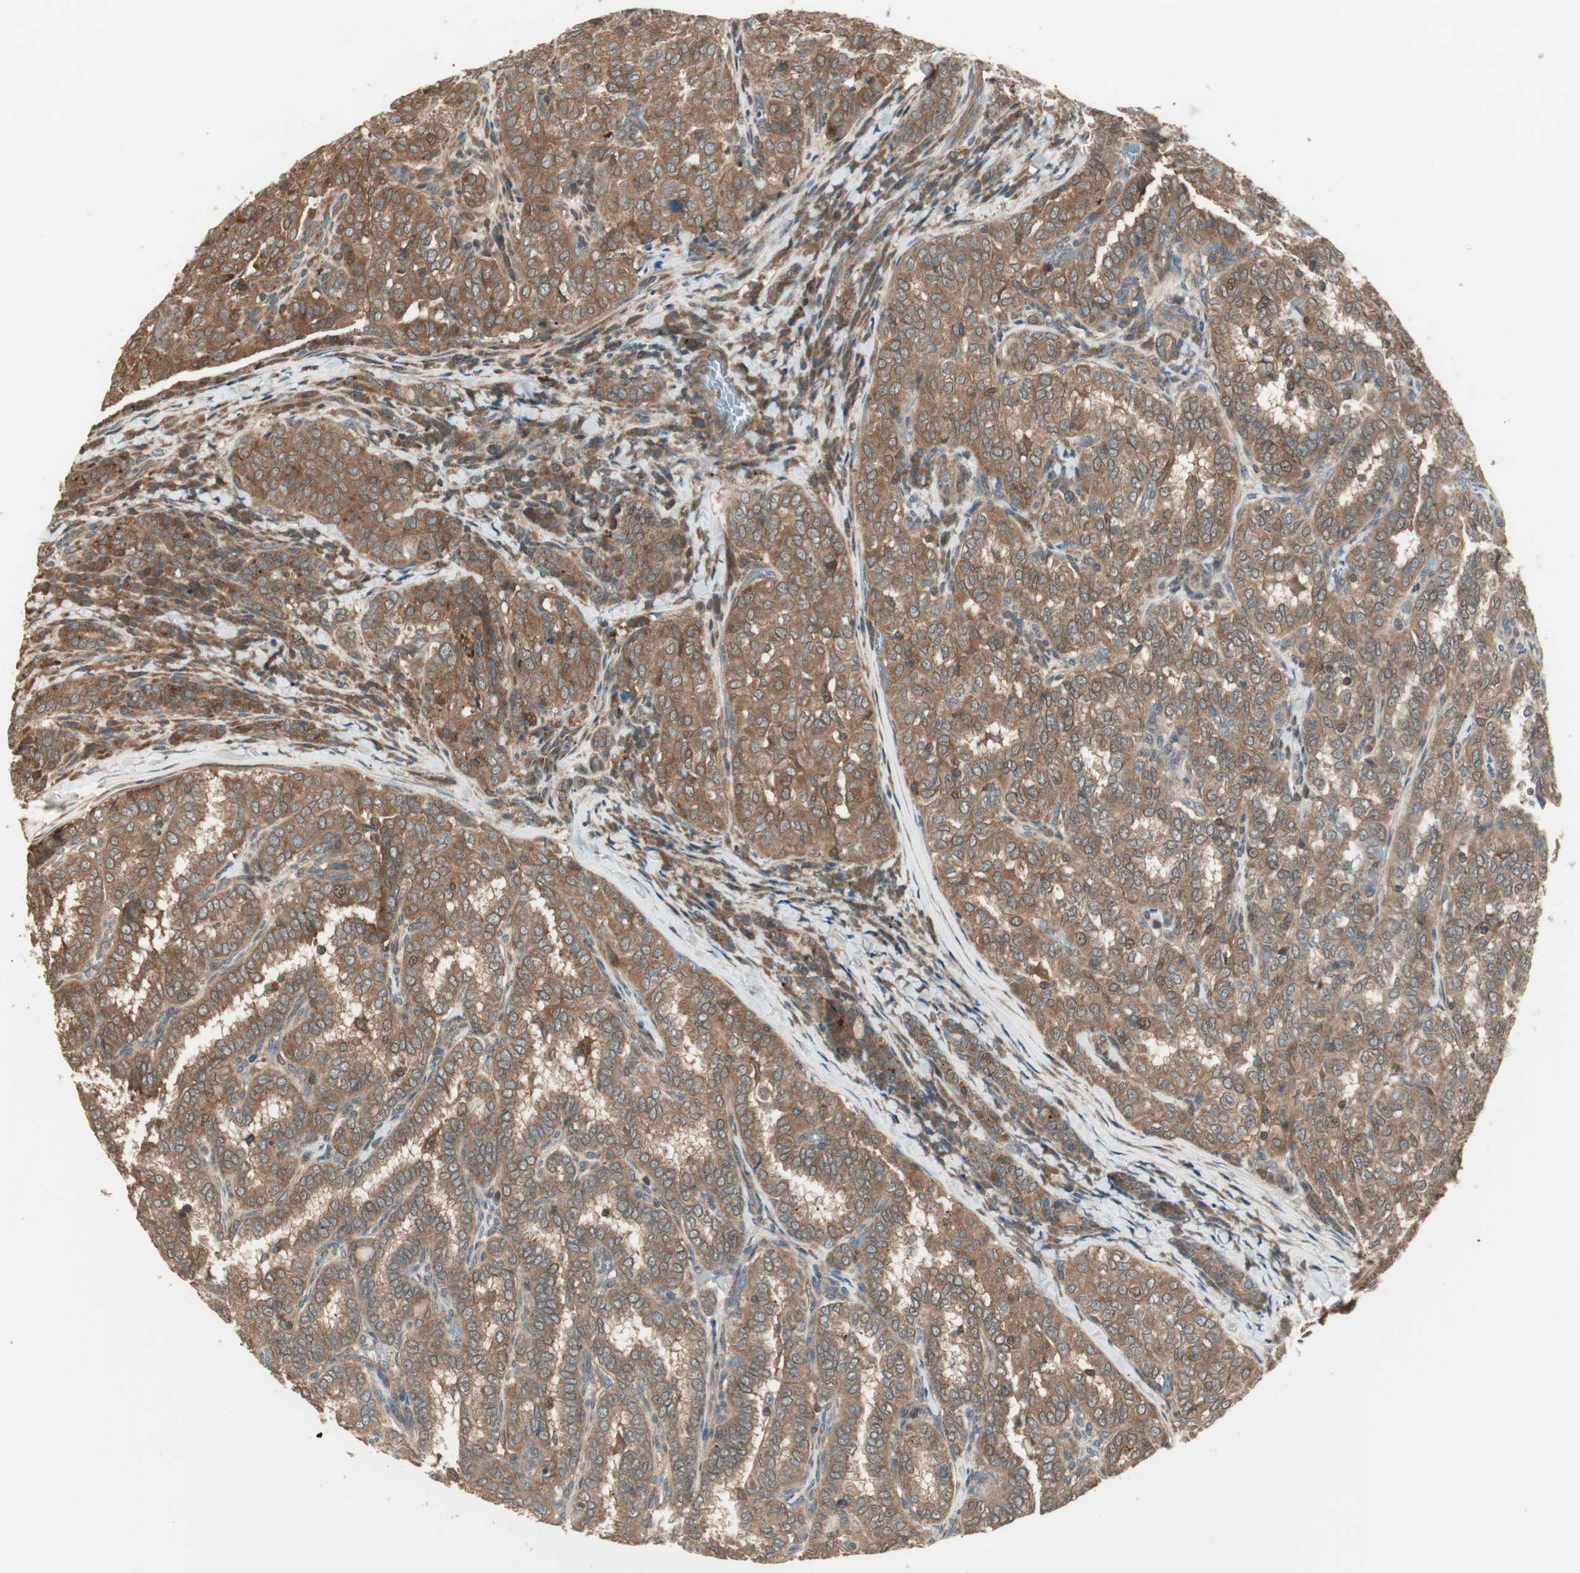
{"staining": {"intensity": "moderate", "quantity": ">75%", "location": "cytoplasmic/membranous"}, "tissue": "thyroid cancer", "cell_type": "Tumor cells", "image_type": "cancer", "snomed": [{"axis": "morphology", "description": "Papillary adenocarcinoma, NOS"}, {"axis": "topography", "description": "Thyroid gland"}], "caption": "This micrograph shows thyroid cancer (papillary adenocarcinoma) stained with immunohistochemistry to label a protein in brown. The cytoplasmic/membranous of tumor cells show moderate positivity for the protein. Nuclei are counter-stained blue.", "gene": "CNOT4", "patient": {"sex": "female", "age": 30}}